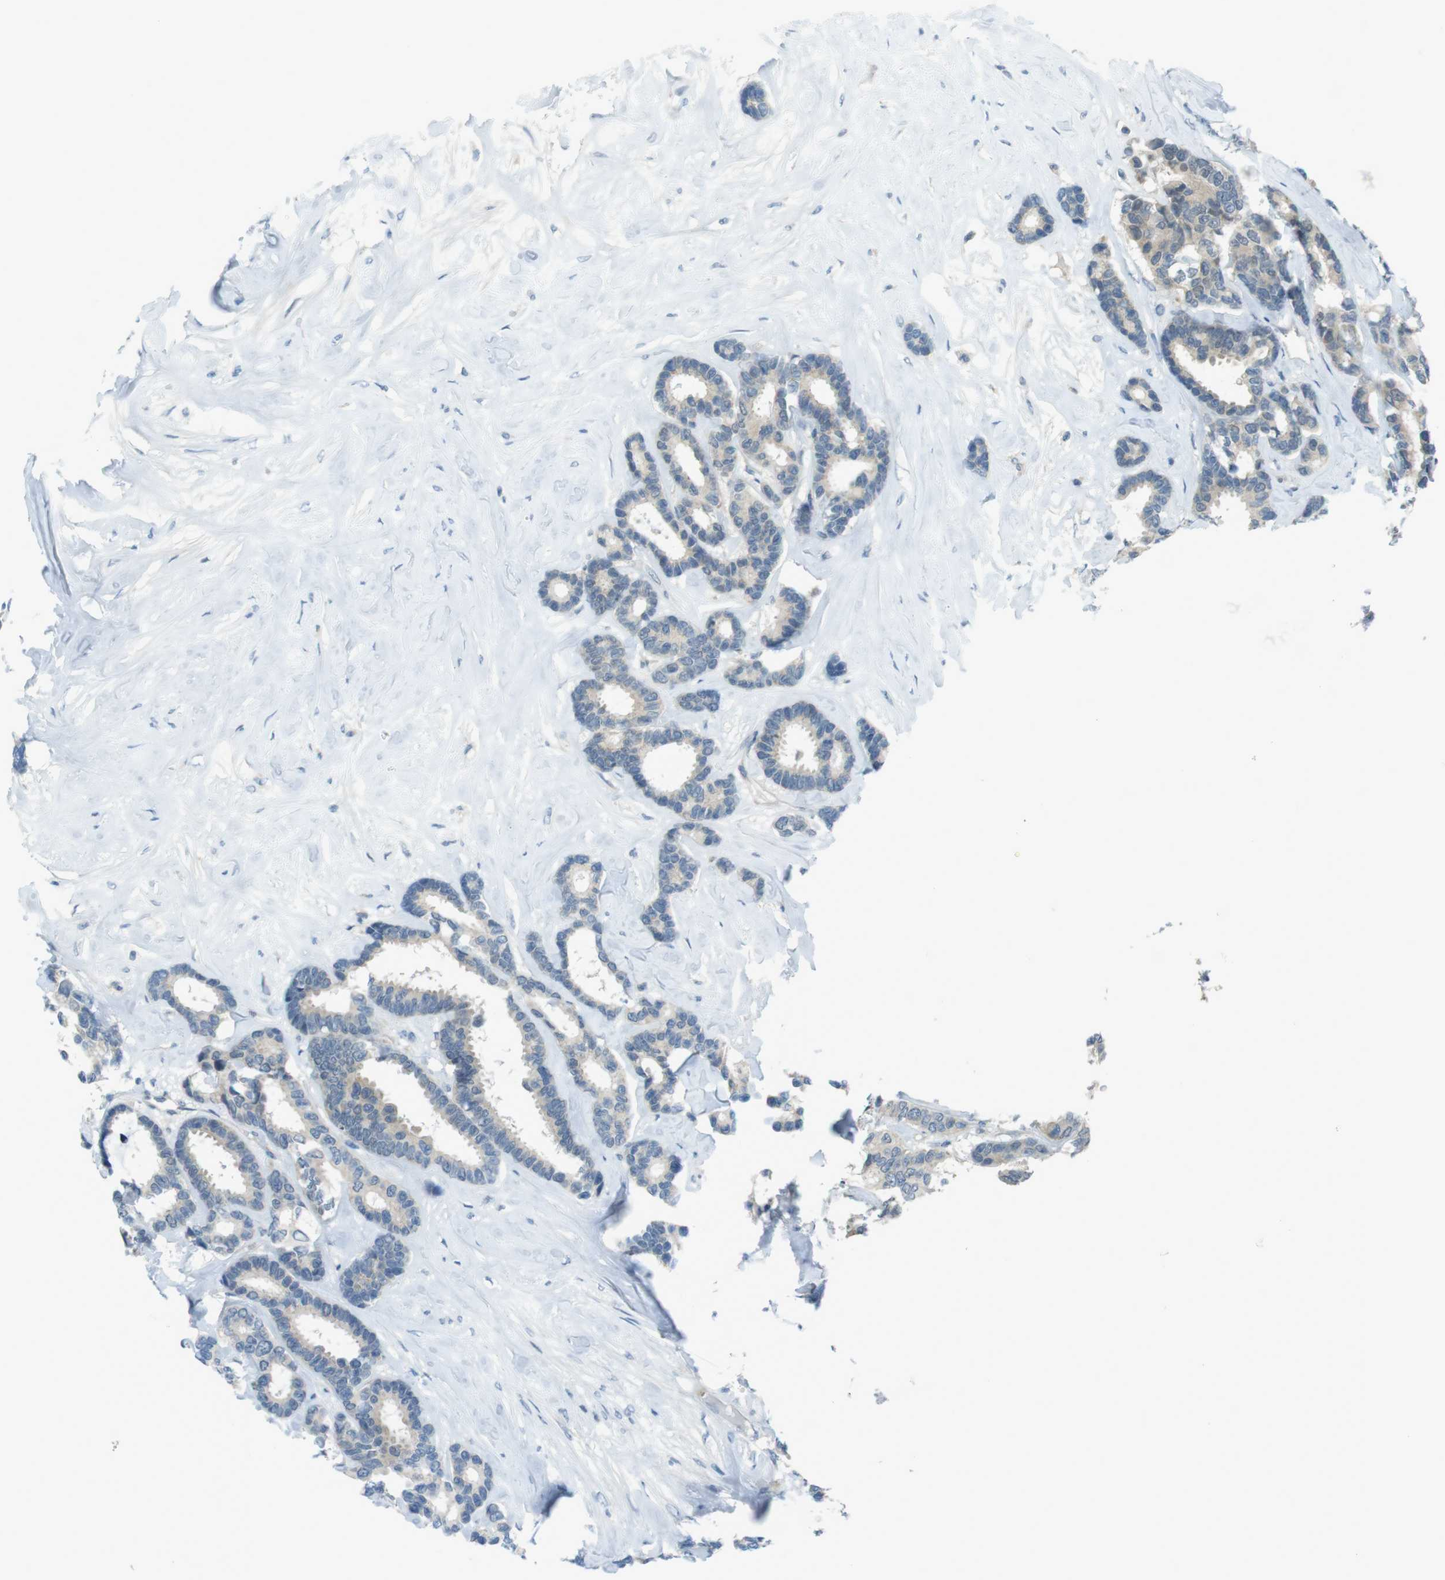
{"staining": {"intensity": "negative", "quantity": "none", "location": "none"}, "tissue": "breast cancer", "cell_type": "Tumor cells", "image_type": "cancer", "snomed": [{"axis": "morphology", "description": "Duct carcinoma"}, {"axis": "topography", "description": "Breast"}], "caption": "High magnification brightfield microscopy of breast cancer stained with DAB (3,3'-diaminobenzidine) (brown) and counterstained with hematoxylin (blue): tumor cells show no significant expression. (Stains: DAB IHC with hematoxylin counter stain, Microscopy: brightfield microscopy at high magnification).", "gene": "ZDHHC20", "patient": {"sex": "female", "age": 87}}